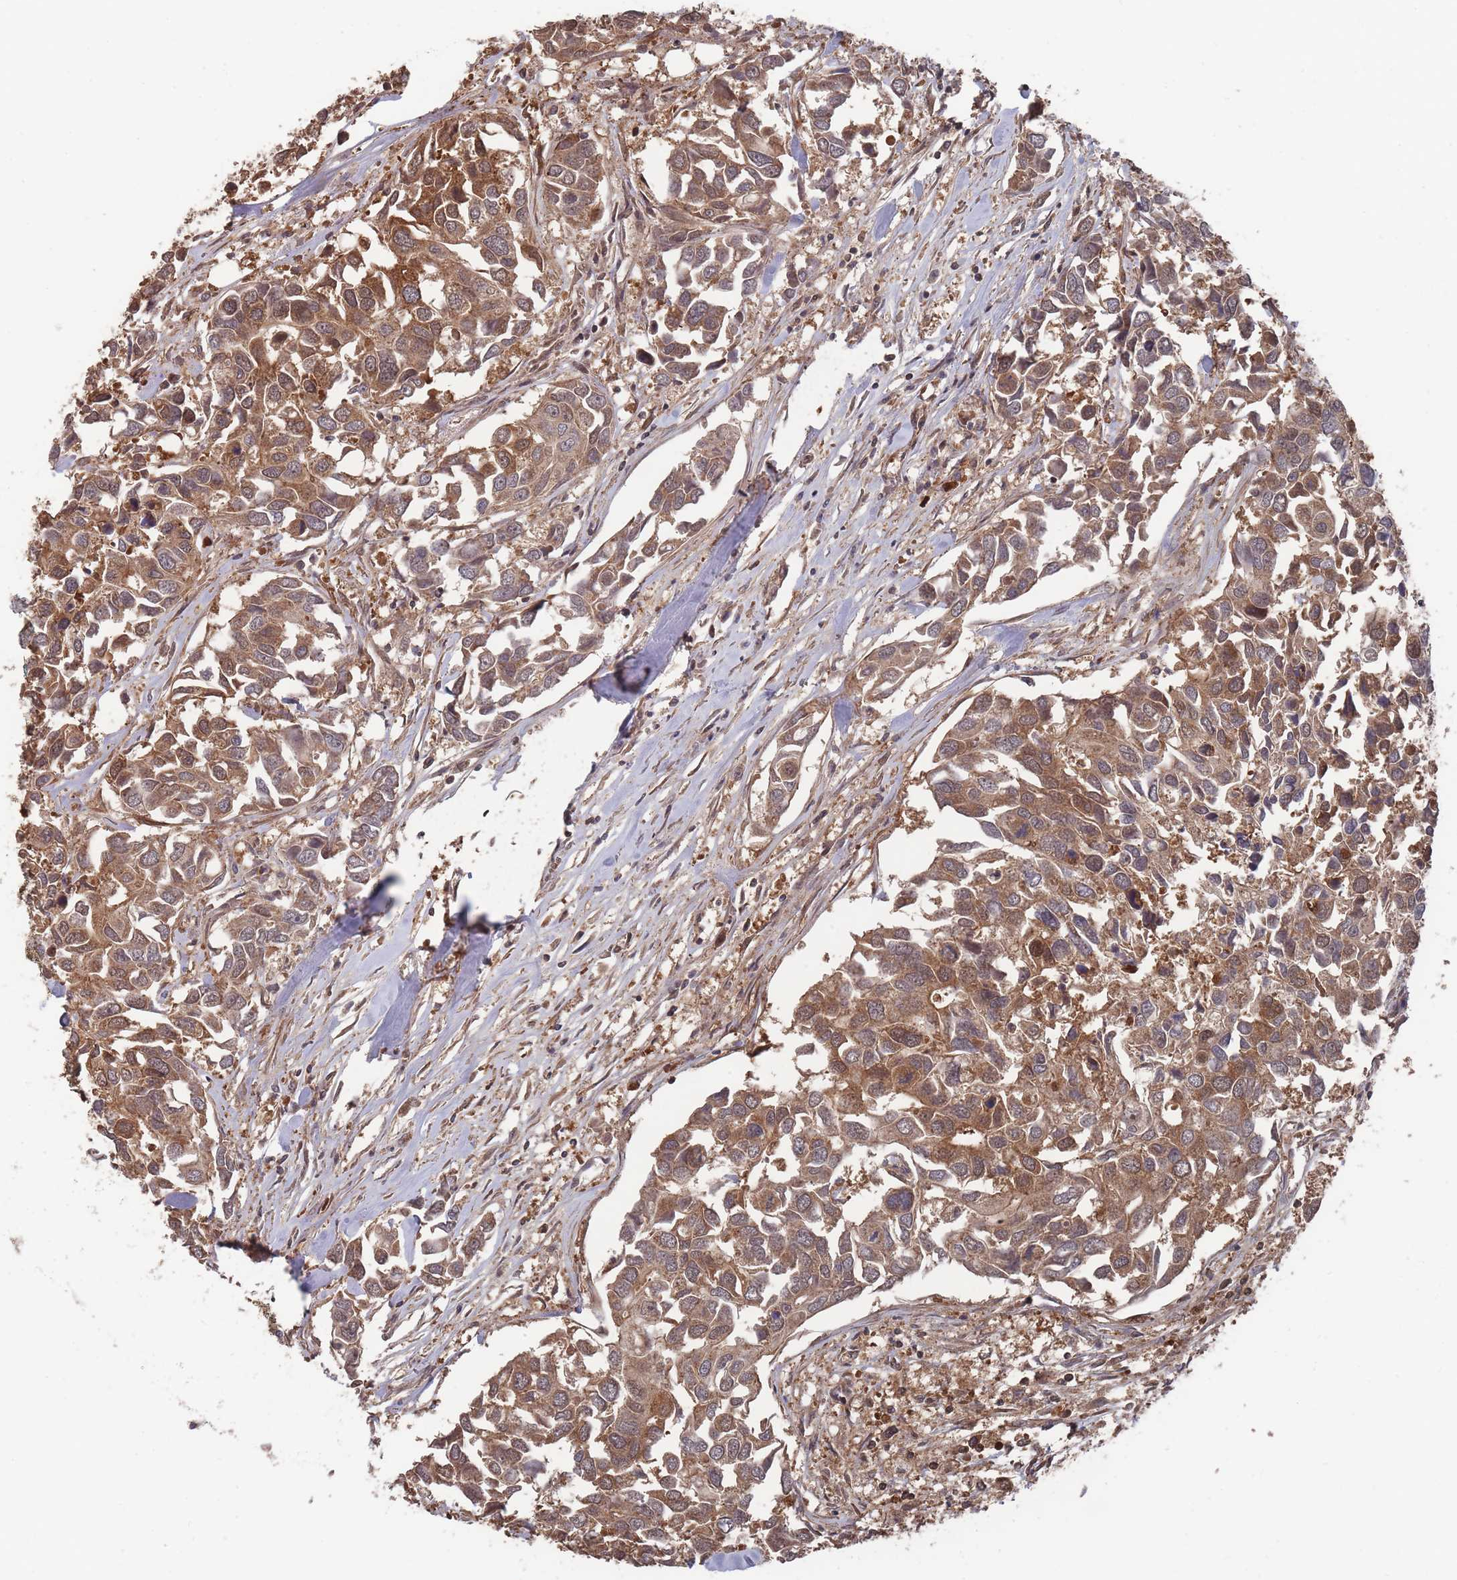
{"staining": {"intensity": "moderate", "quantity": ">75%", "location": "cytoplasmic/membranous"}, "tissue": "breast cancer", "cell_type": "Tumor cells", "image_type": "cancer", "snomed": [{"axis": "morphology", "description": "Duct carcinoma"}, {"axis": "topography", "description": "Breast"}], "caption": "This is an image of IHC staining of breast invasive ductal carcinoma, which shows moderate positivity in the cytoplasmic/membranous of tumor cells.", "gene": "SF3B1", "patient": {"sex": "female", "age": 83}}